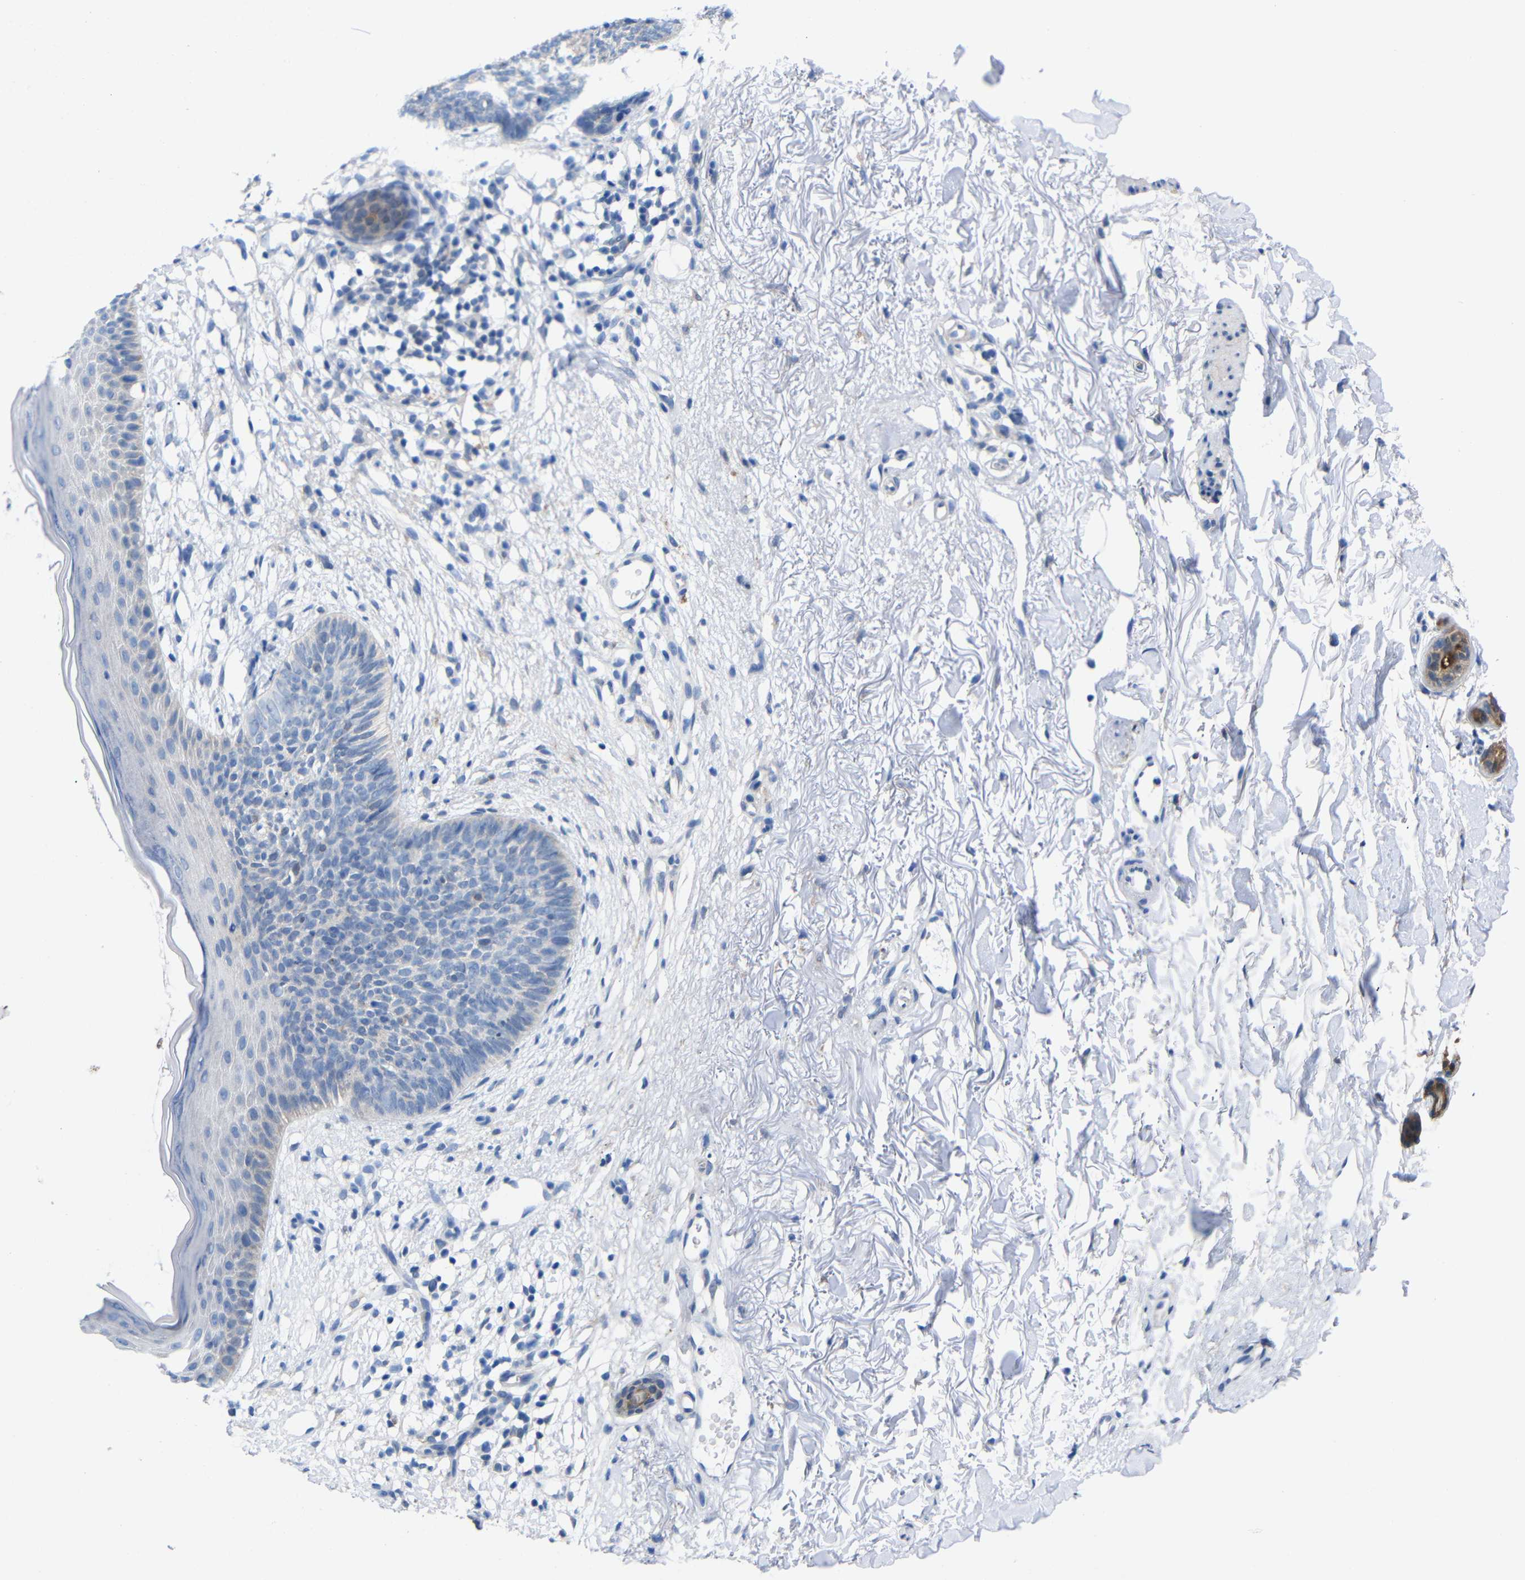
{"staining": {"intensity": "negative", "quantity": "none", "location": "none"}, "tissue": "skin cancer", "cell_type": "Tumor cells", "image_type": "cancer", "snomed": [{"axis": "morphology", "description": "Basal cell carcinoma"}, {"axis": "topography", "description": "Skin"}], "caption": "IHC of human skin cancer (basal cell carcinoma) displays no expression in tumor cells.", "gene": "PEBP1", "patient": {"sex": "female", "age": 70}}